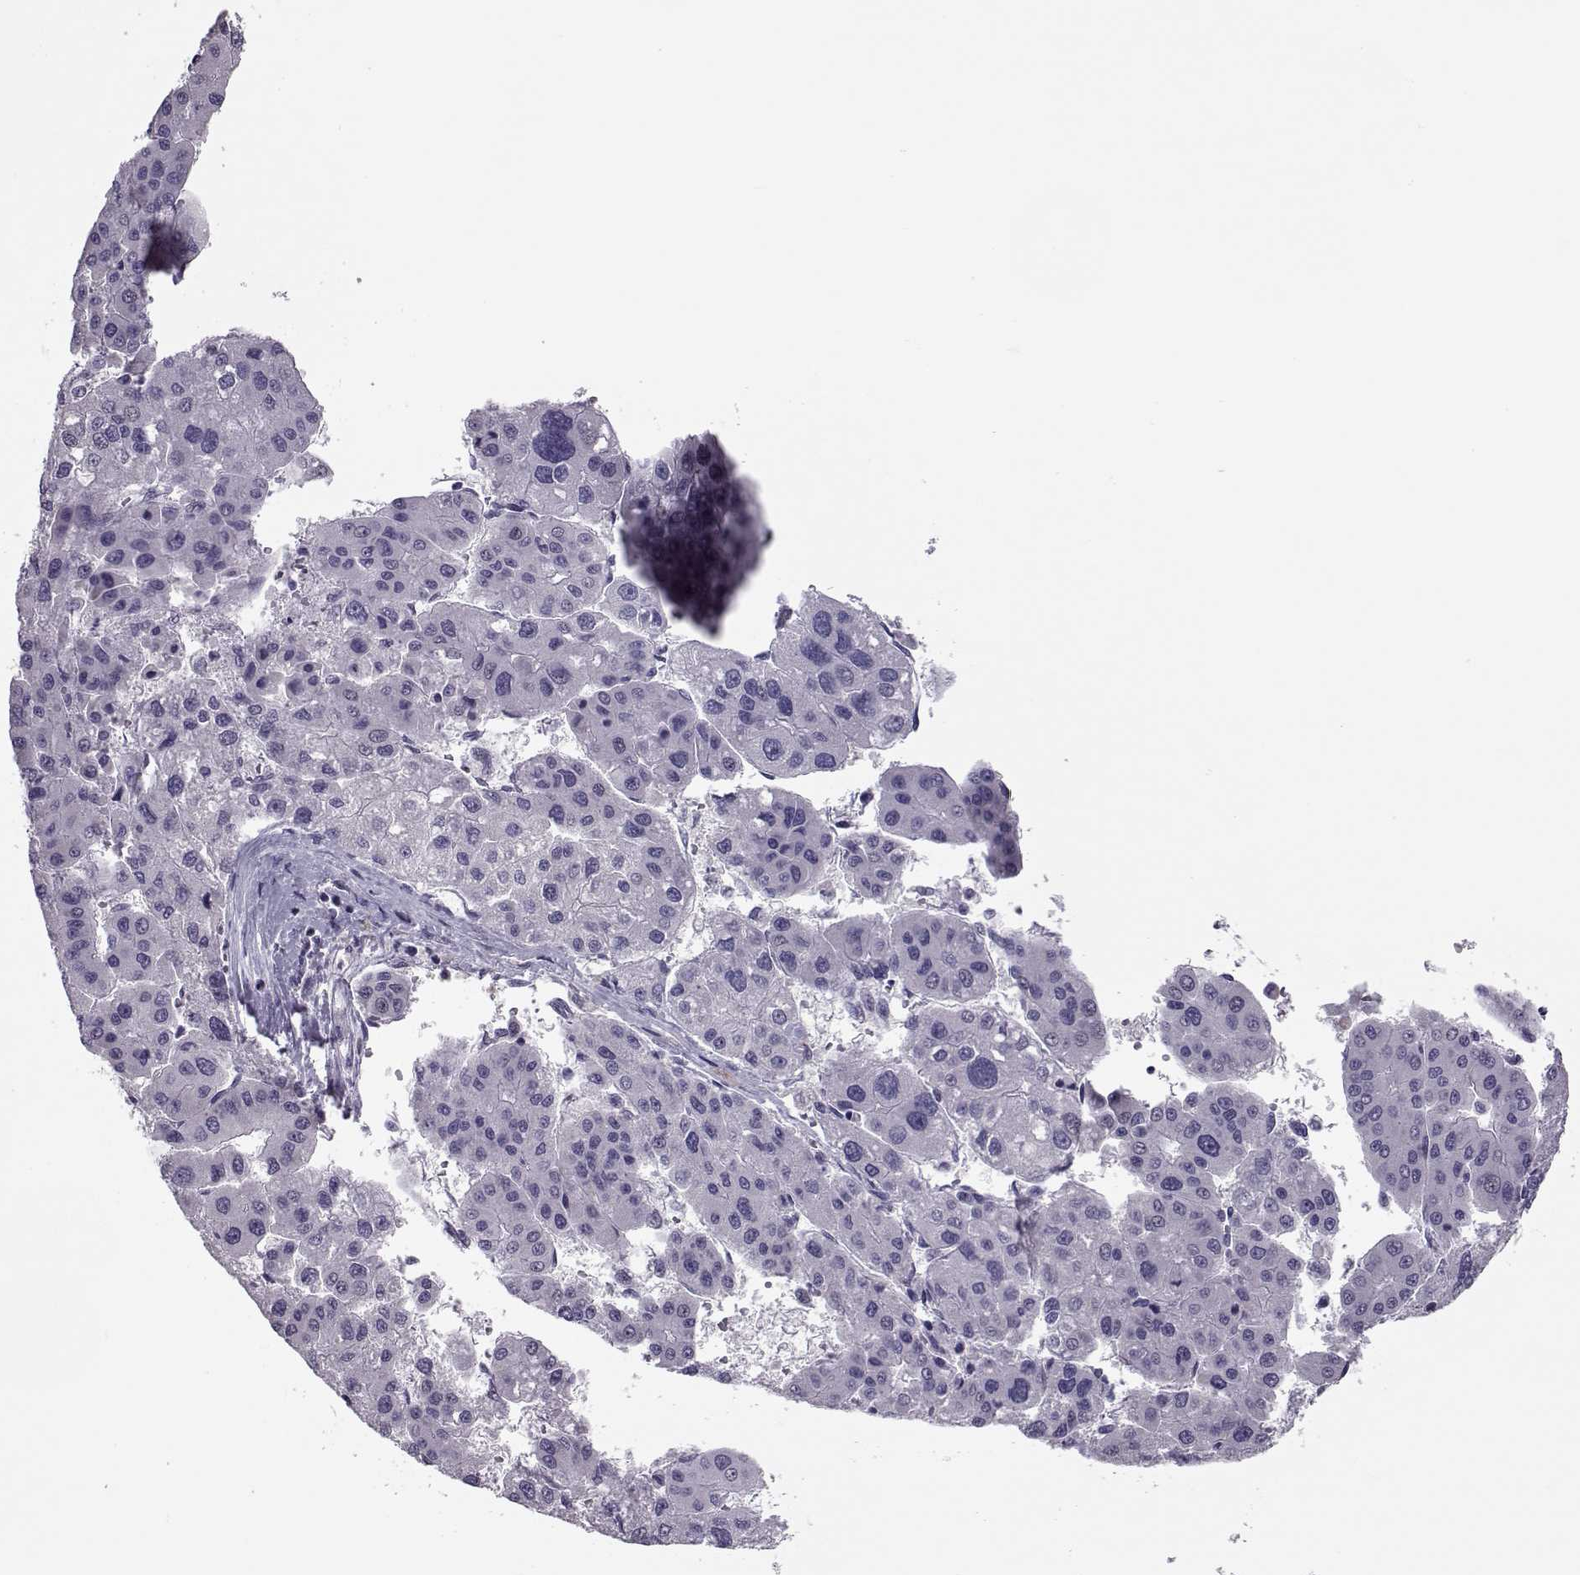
{"staining": {"intensity": "negative", "quantity": "none", "location": "none"}, "tissue": "liver cancer", "cell_type": "Tumor cells", "image_type": "cancer", "snomed": [{"axis": "morphology", "description": "Carcinoma, Hepatocellular, NOS"}, {"axis": "topography", "description": "Liver"}], "caption": "Immunohistochemical staining of human liver cancer displays no significant positivity in tumor cells. Nuclei are stained in blue.", "gene": "ASRGL1", "patient": {"sex": "male", "age": 73}}